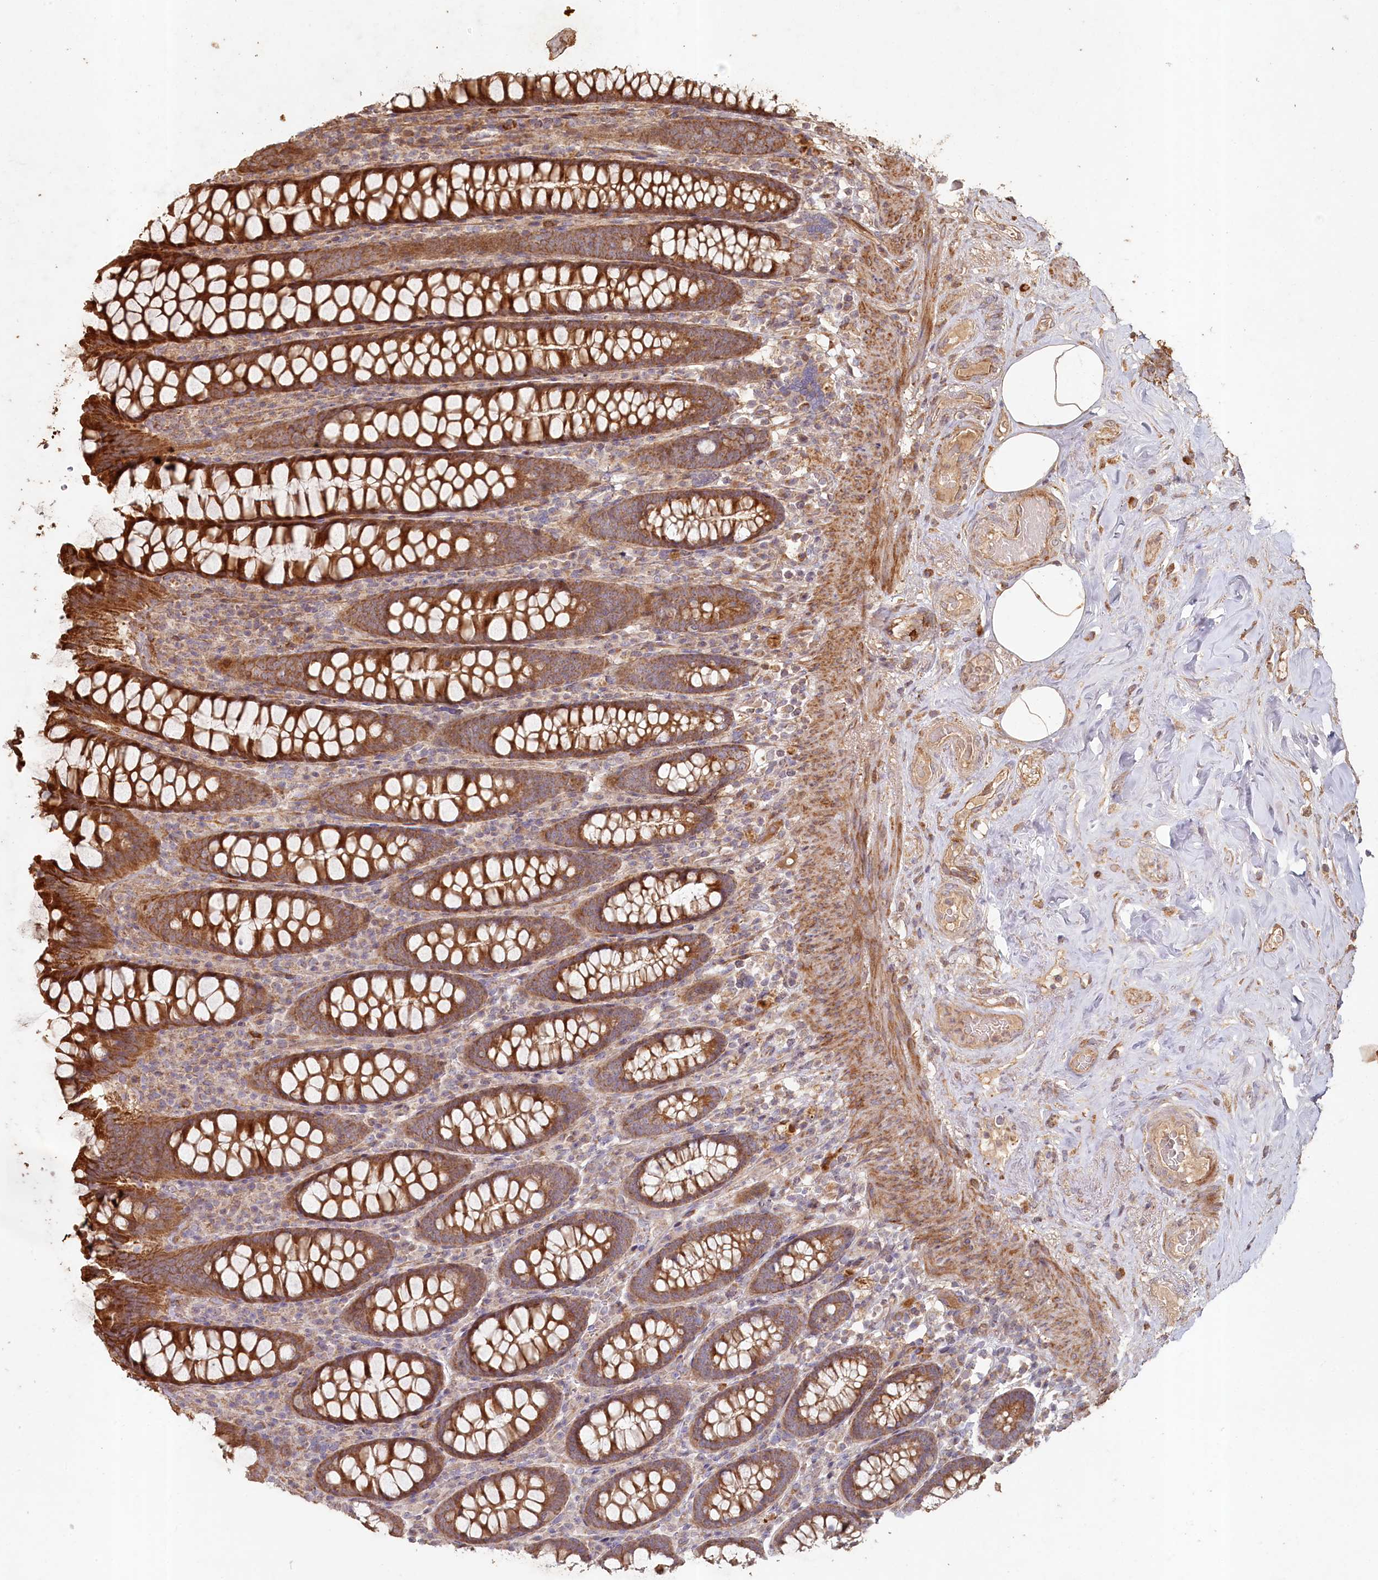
{"staining": {"intensity": "moderate", "quantity": ">75%", "location": "cytoplasmic/membranous"}, "tissue": "colon", "cell_type": "Endothelial cells", "image_type": "normal", "snomed": [{"axis": "morphology", "description": "Normal tissue, NOS"}, {"axis": "topography", "description": "Colon"}], "caption": "A high-resolution photomicrograph shows immunohistochemistry staining of unremarkable colon, which shows moderate cytoplasmic/membranous expression in about >75% of endothelial cells.", "gene": "HAL", "patient": {"sex": "female", "age": 79}}